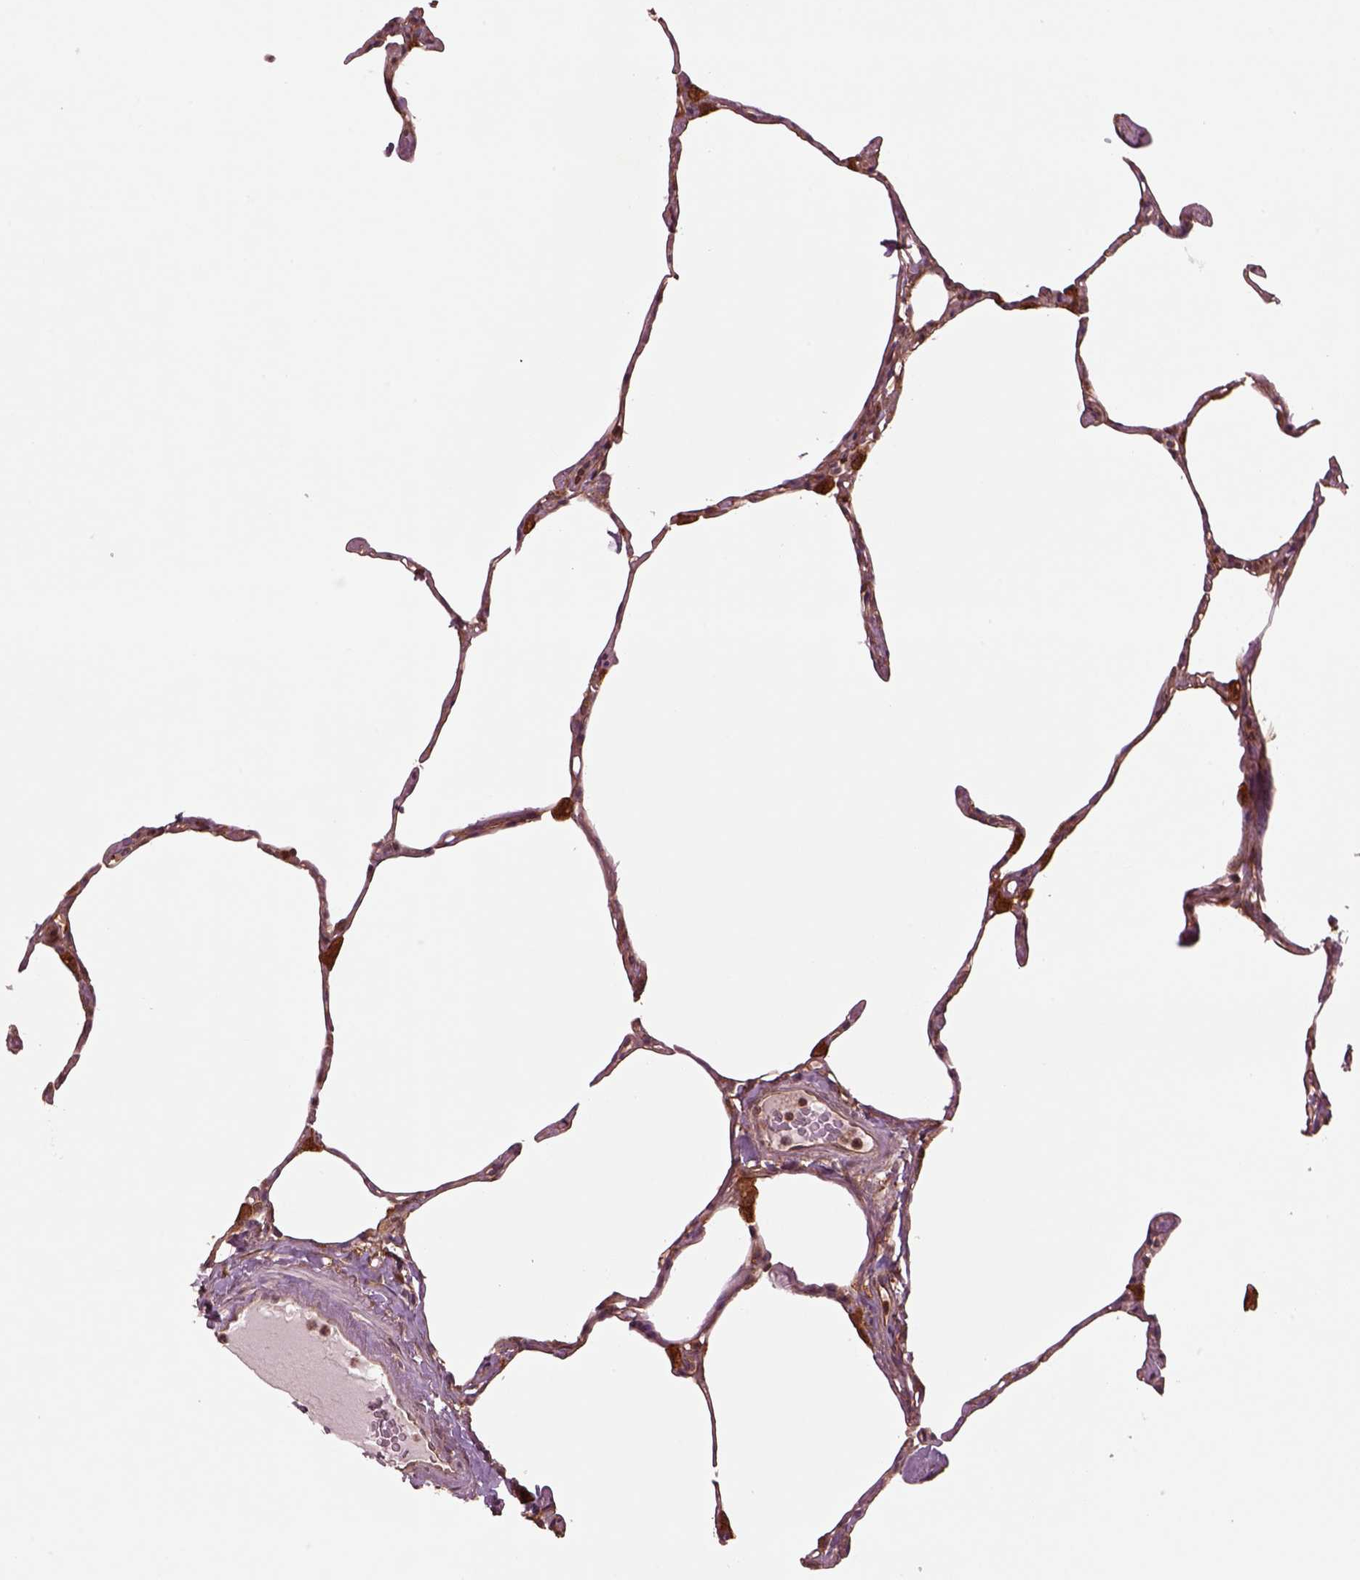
{"staining": {"intensity": "strong", "quantity": "25%-75%", "location": "cytoplasmic/membranous"}, "tissue": "lung", "cell_type": "Alveolar cells", "image_type": "normal", "snomed": [{"axis": "morphology", "description": "Normal tissue, NOS"}, {"axis": "topography", "description": "Lung"}], "caption": "A high amount of strong cytoplasmic/membranous positivity is appreciated in approximately 25%-75% of alveolar cells in benign lung.", "gene": "WASHC2A", "patient": {"sex": "male", "age": 65}}